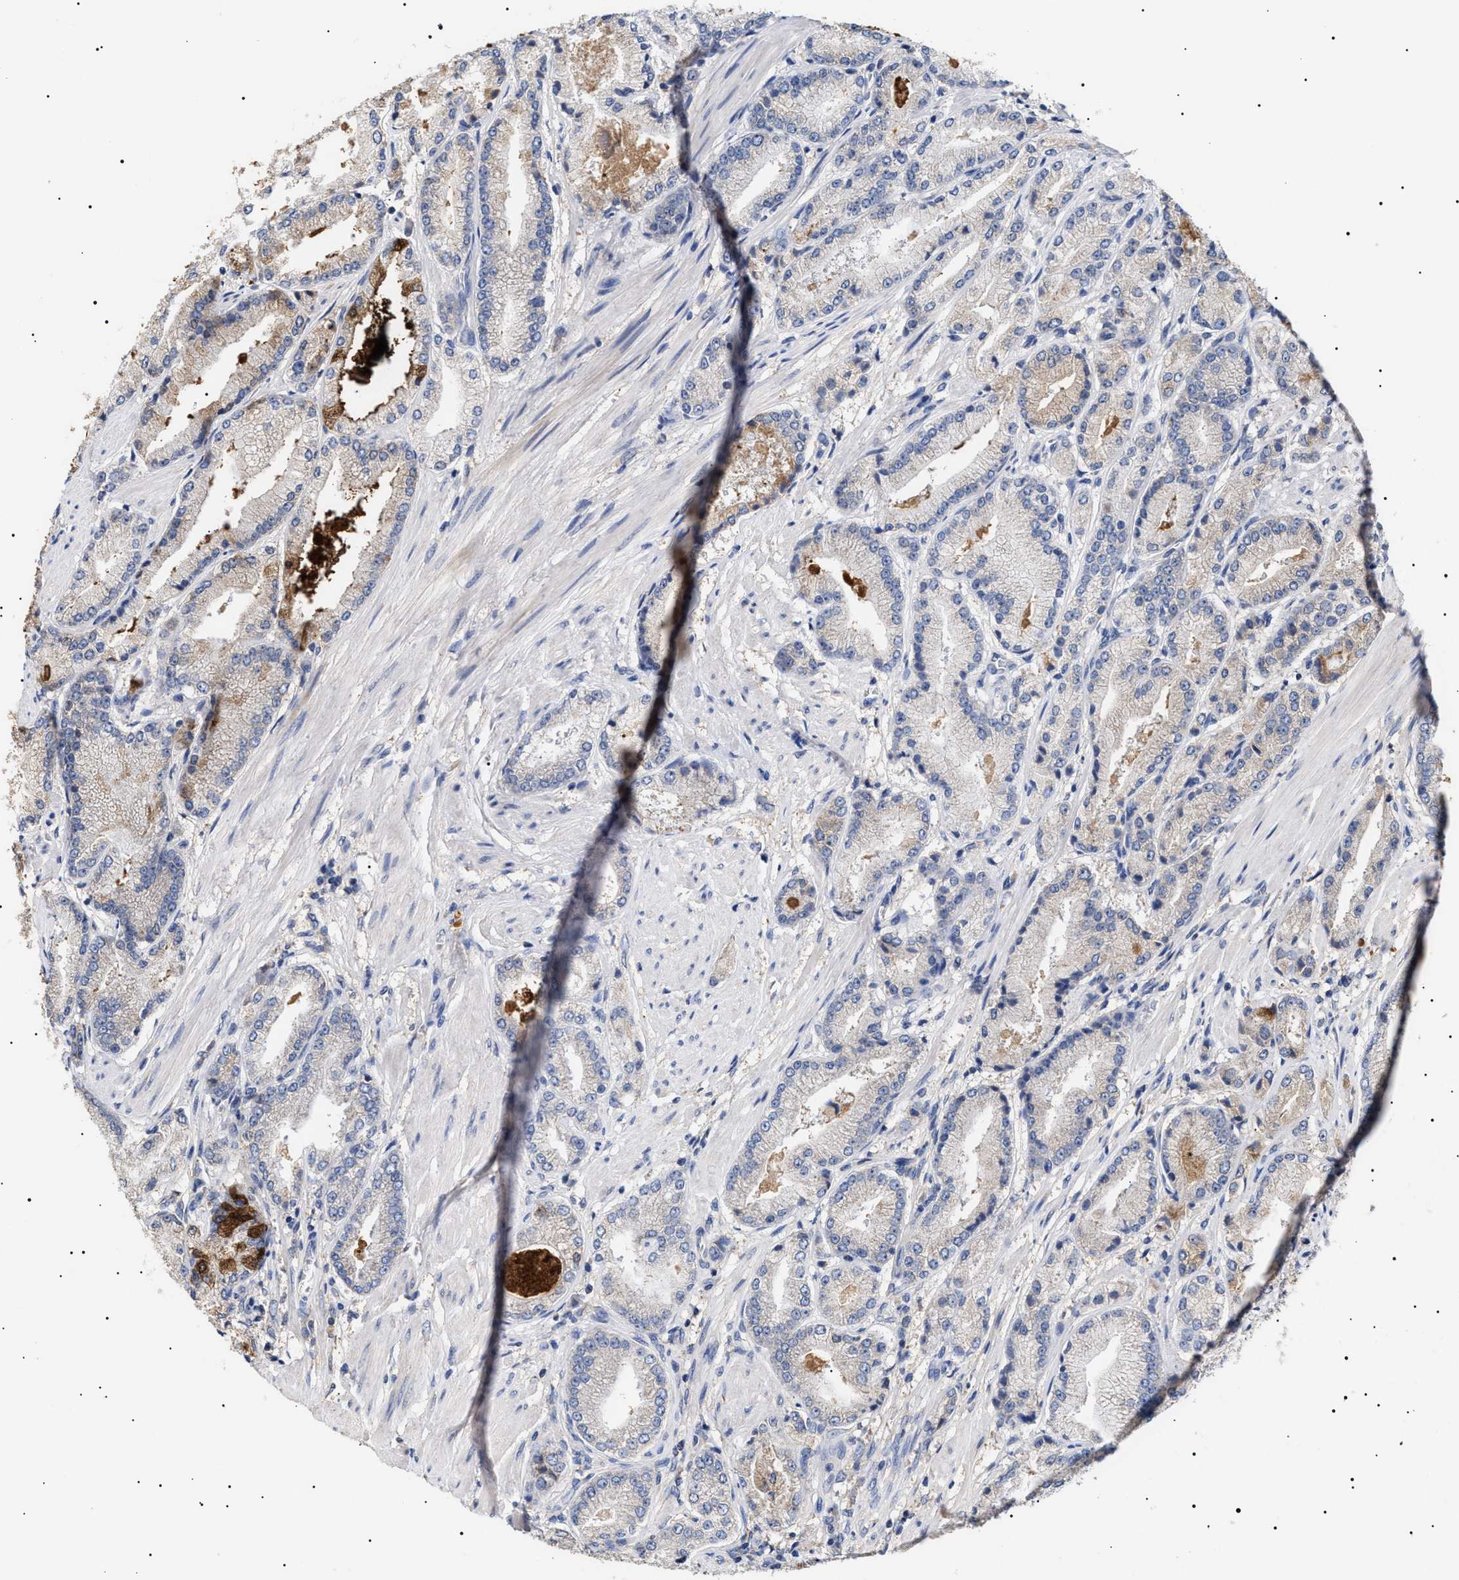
{"staining": {"intensity": "weak", "quantity": "<25%", "location": "cytoplasmic/membranous"}, "tissue": "prostate cancer", "cell_type": "Tumor cells", "image_type": "cancer", "snomed": [{"axis": "morphology", "description": "Adenocarcinoma, High grade"}, {"axis": "topography", "description": "Prostate"}], "caption": "Prostate cancer was stained to show a protein in brown. There is no significant staining in tumor cells.", "gene": "KRBA1", "patient": {"sex": "male", "age": 50}}